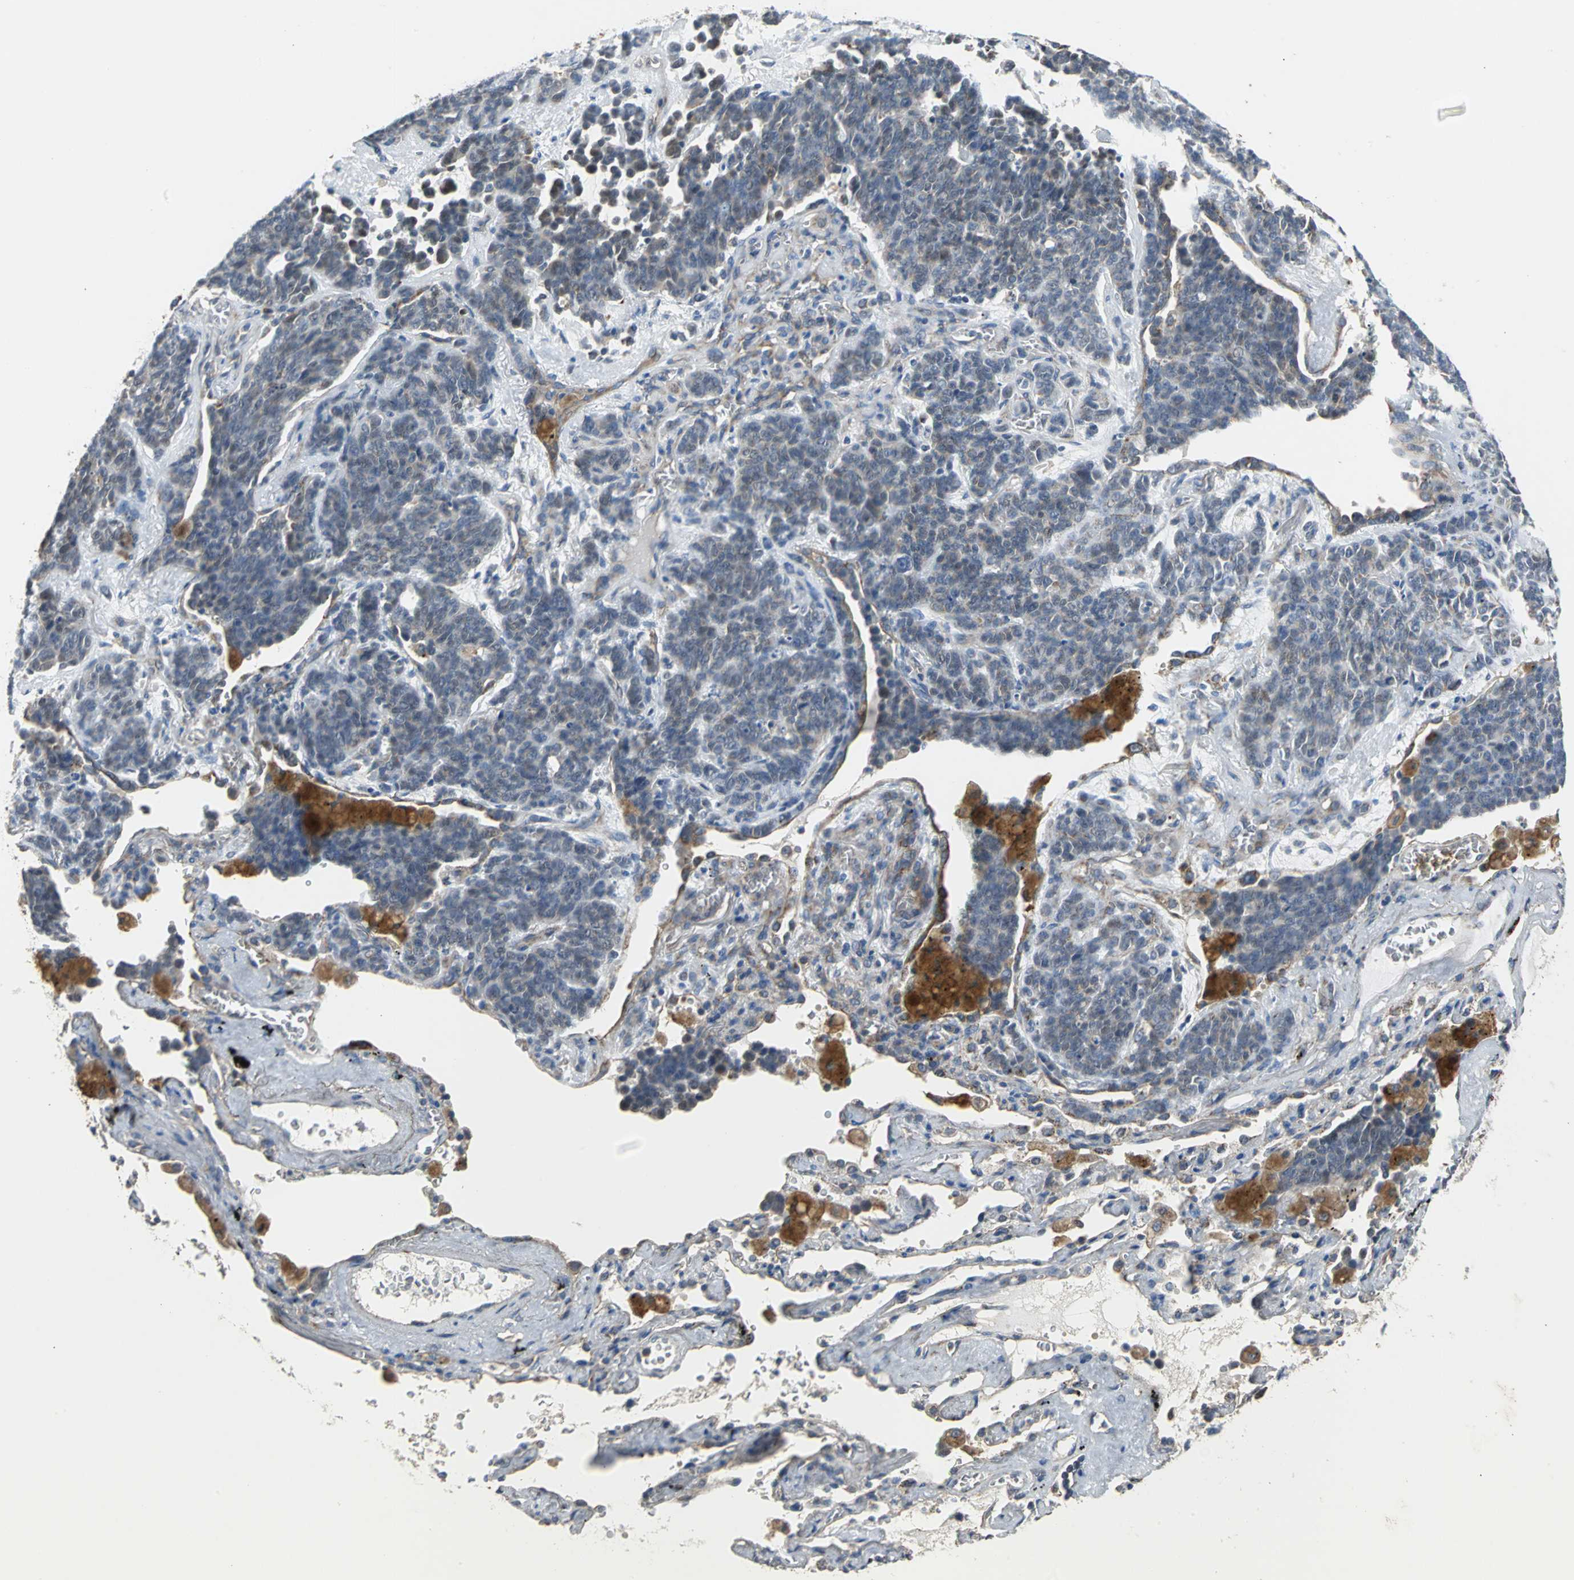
{"staining": {"intensity": "weak", "quantity": "25%-75%", "location": "cytoplasmic/membranous"}, "tissue": "lung cancer", "cell_type": "Tumor cells", "image_type": "cancer", "snomed": [{"axis": "morphology", "description": "Neoplasm, malignant, NOS"}, {"axis": "topography", "description": "Lung"}], "caption": "Weak cytoplasmic/membranous positivity is appreciated in approximately 25%-75% of tumor cells in lung malignant neoplasm.", "gene": "NDUFB5", "patient": {"sex": "female", "age": 58}}